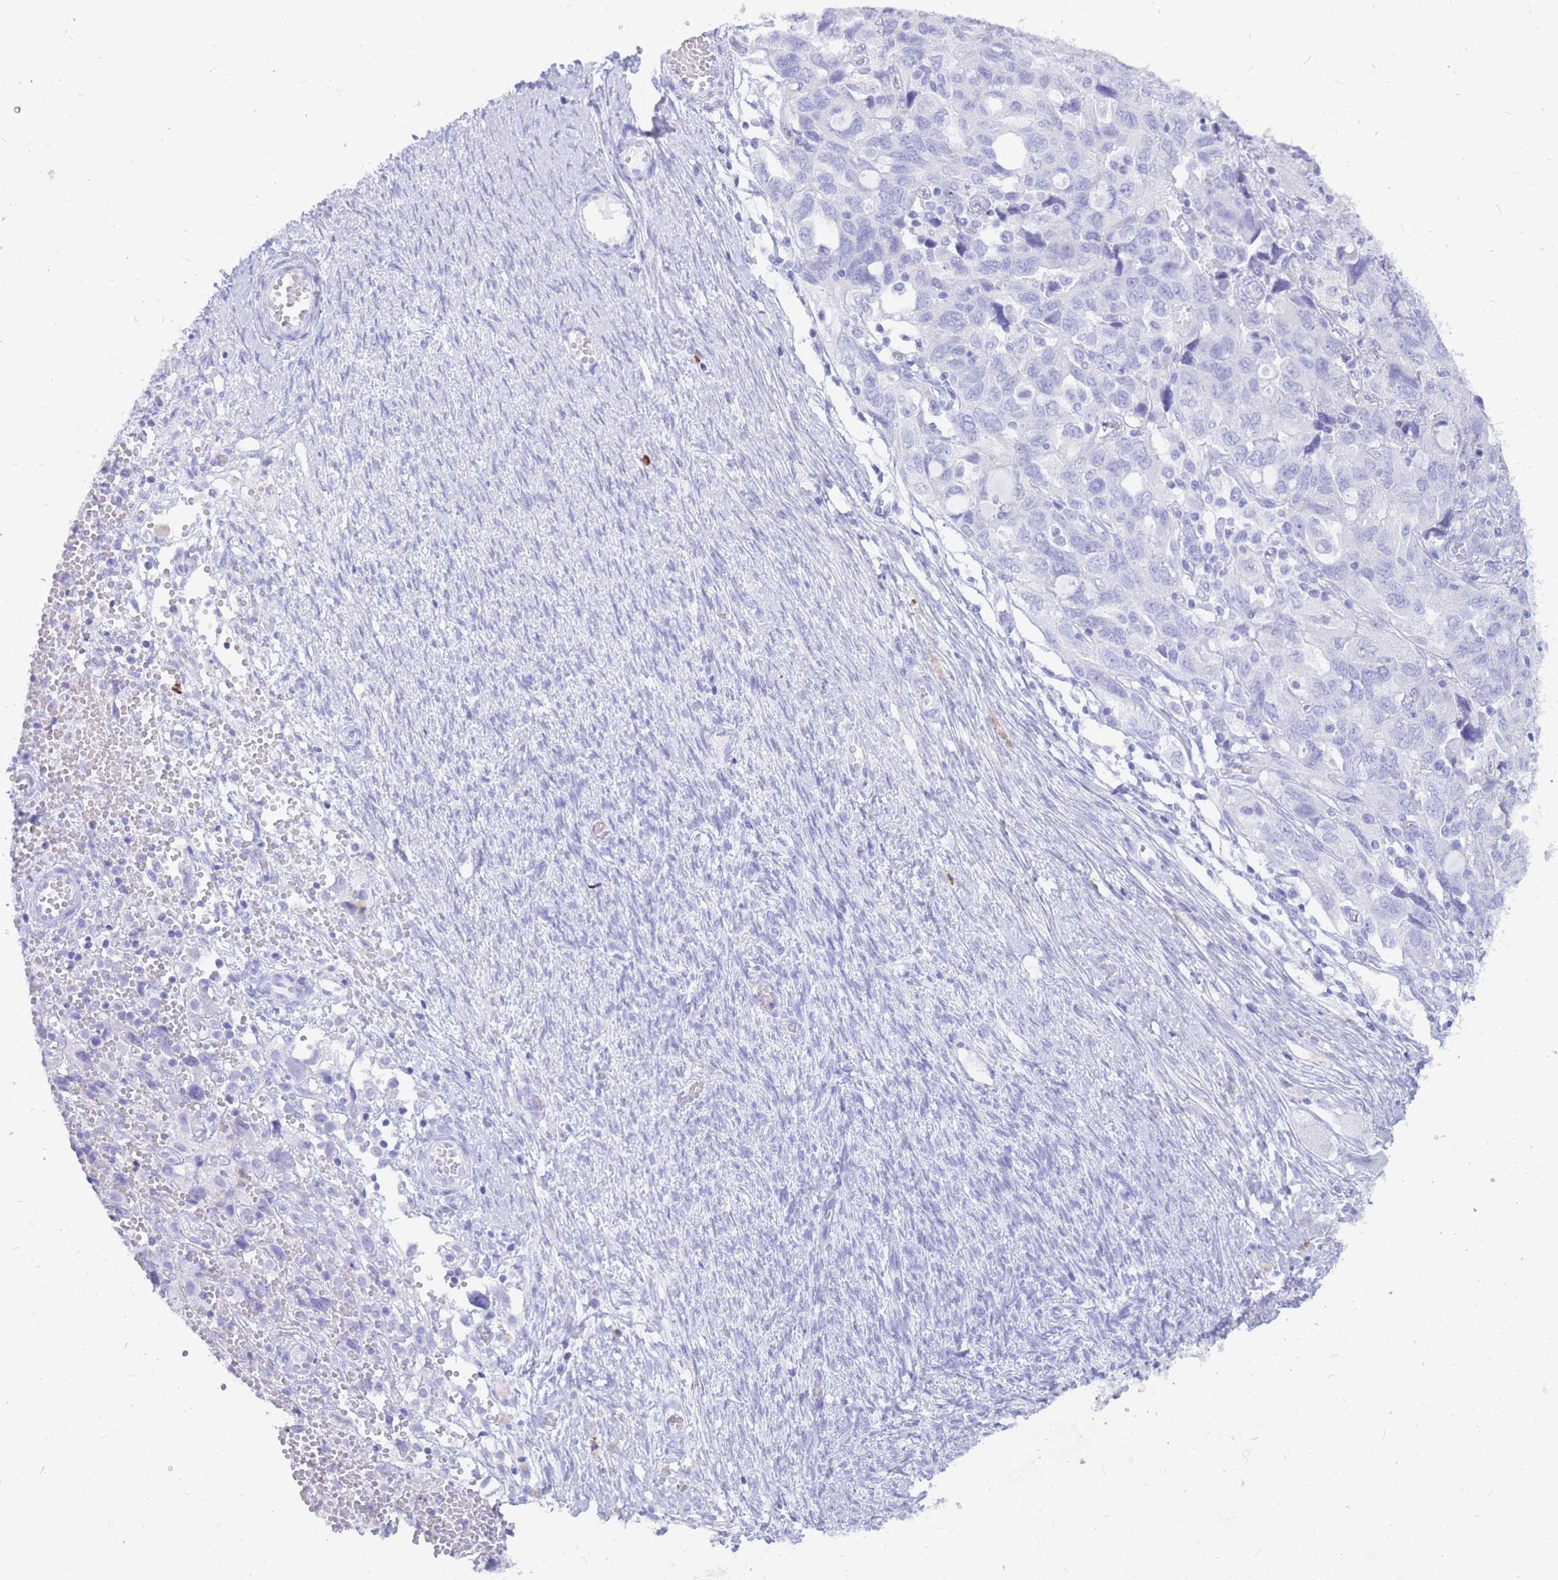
{"staining": {"intensity": "negative", "quantity": "none", "location": "none"}, "tissue": "ovarian cancer", "cell_type": "Tumor cells", "image_type": "cancer", "snomed": [{"axis": "morphology", "description": "Carcinoma, NOS"}, {"axis": "morphology", "description": "Cystadenocarcinoma, serous, NOS"}, {"axis": "topography", "description": "Ovary"}], "caption": "Tumor cells show no significant protein staining in ovarian cancer.", "gene": "HERC1", "patient": {"sex": "female", "age": 69}}